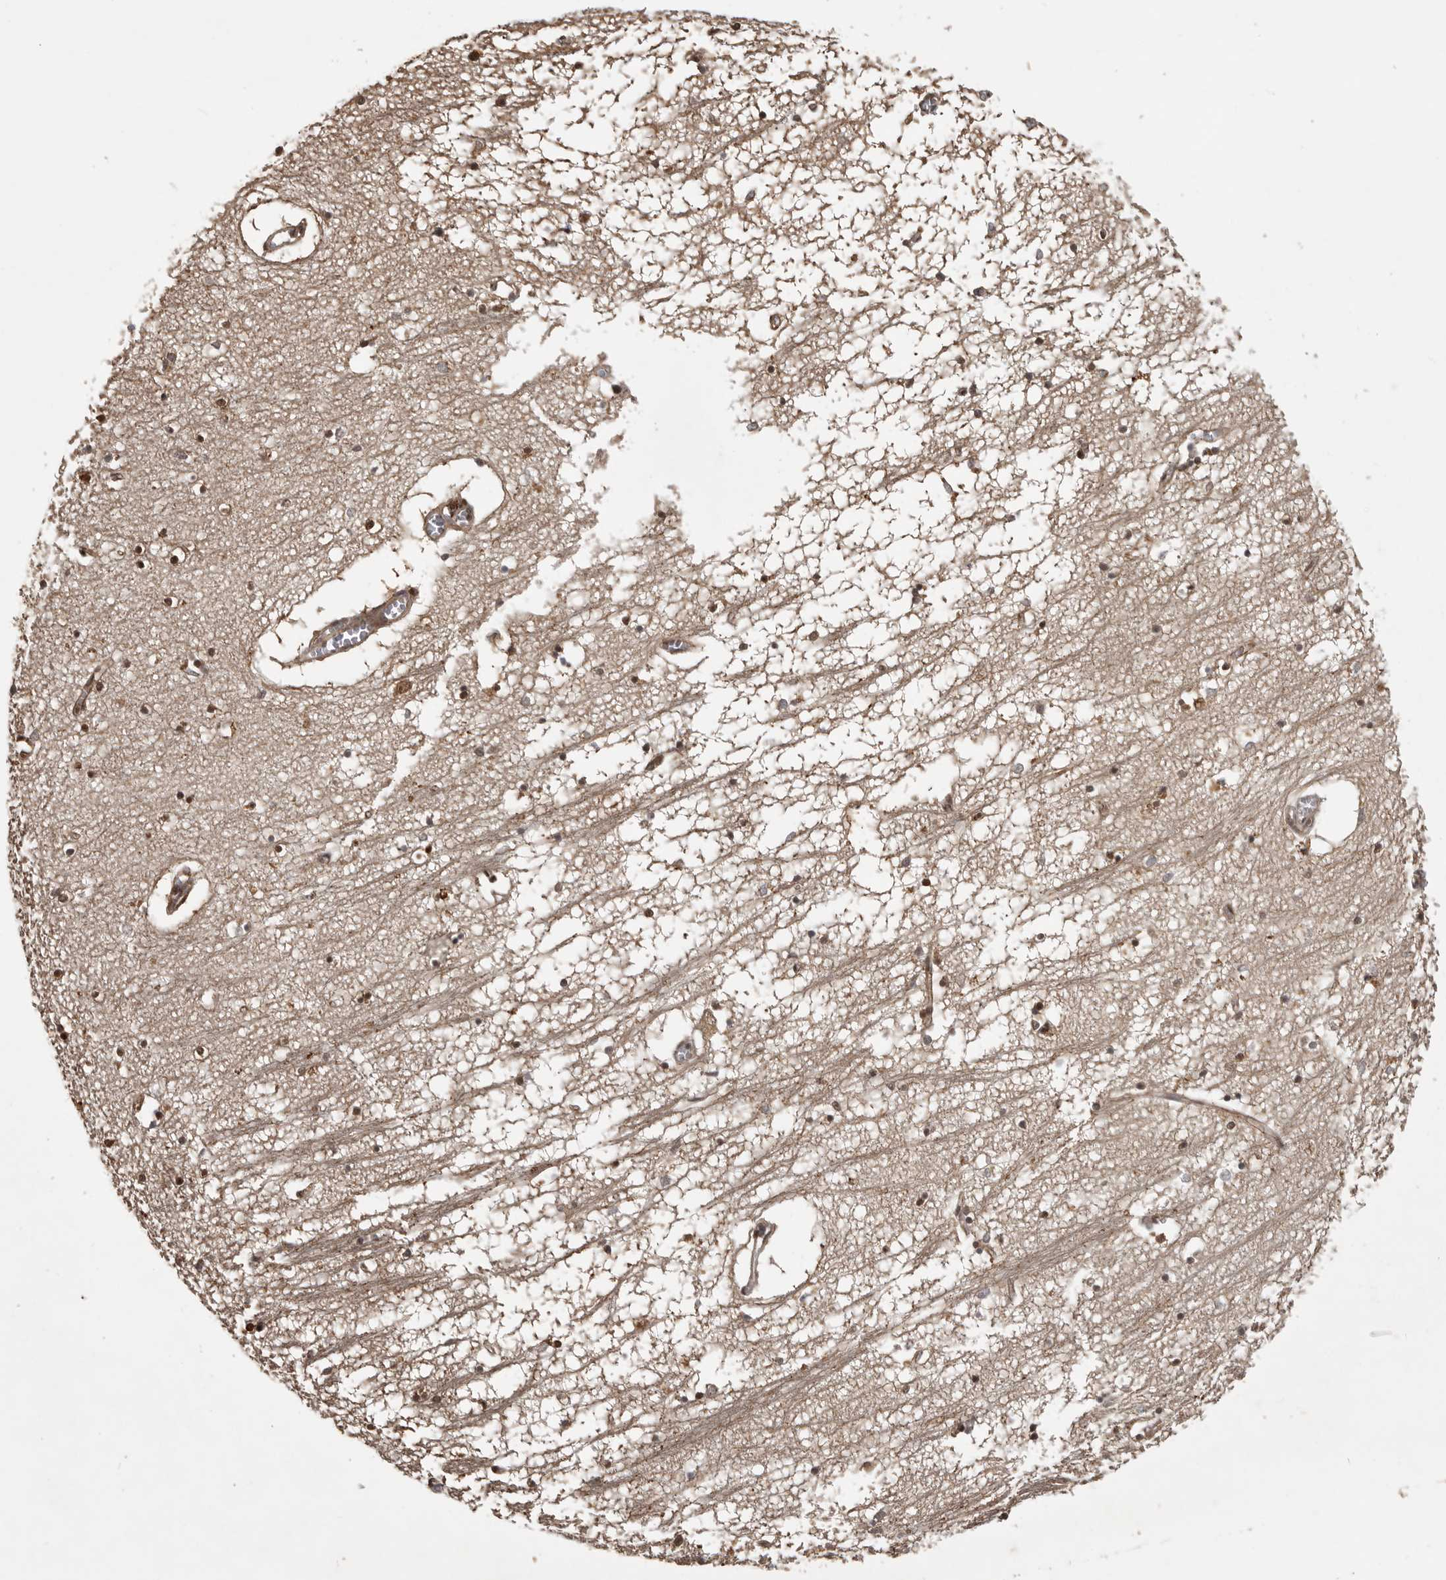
{"staining": {"intensity": "strong", "quantity": ">75%", "location": "nuclear"}, "tissue": "hippocampus", "cell_type": "Glial cells", "image_type": "normal", "snomed": [{"axis": "morphology", "description": "Normal tissue, NOS"}, {"axis": "topography", "description": "Hippocampus"}], "caption": "IHC photomicrograph of benign hippocampus stained for a protein (brown), which exhibits high levels of strong nuclear positivity in approximately >75% of glial cells.", "gene": "CBLL1", "patient": {"sex": "male", "age": 70}}